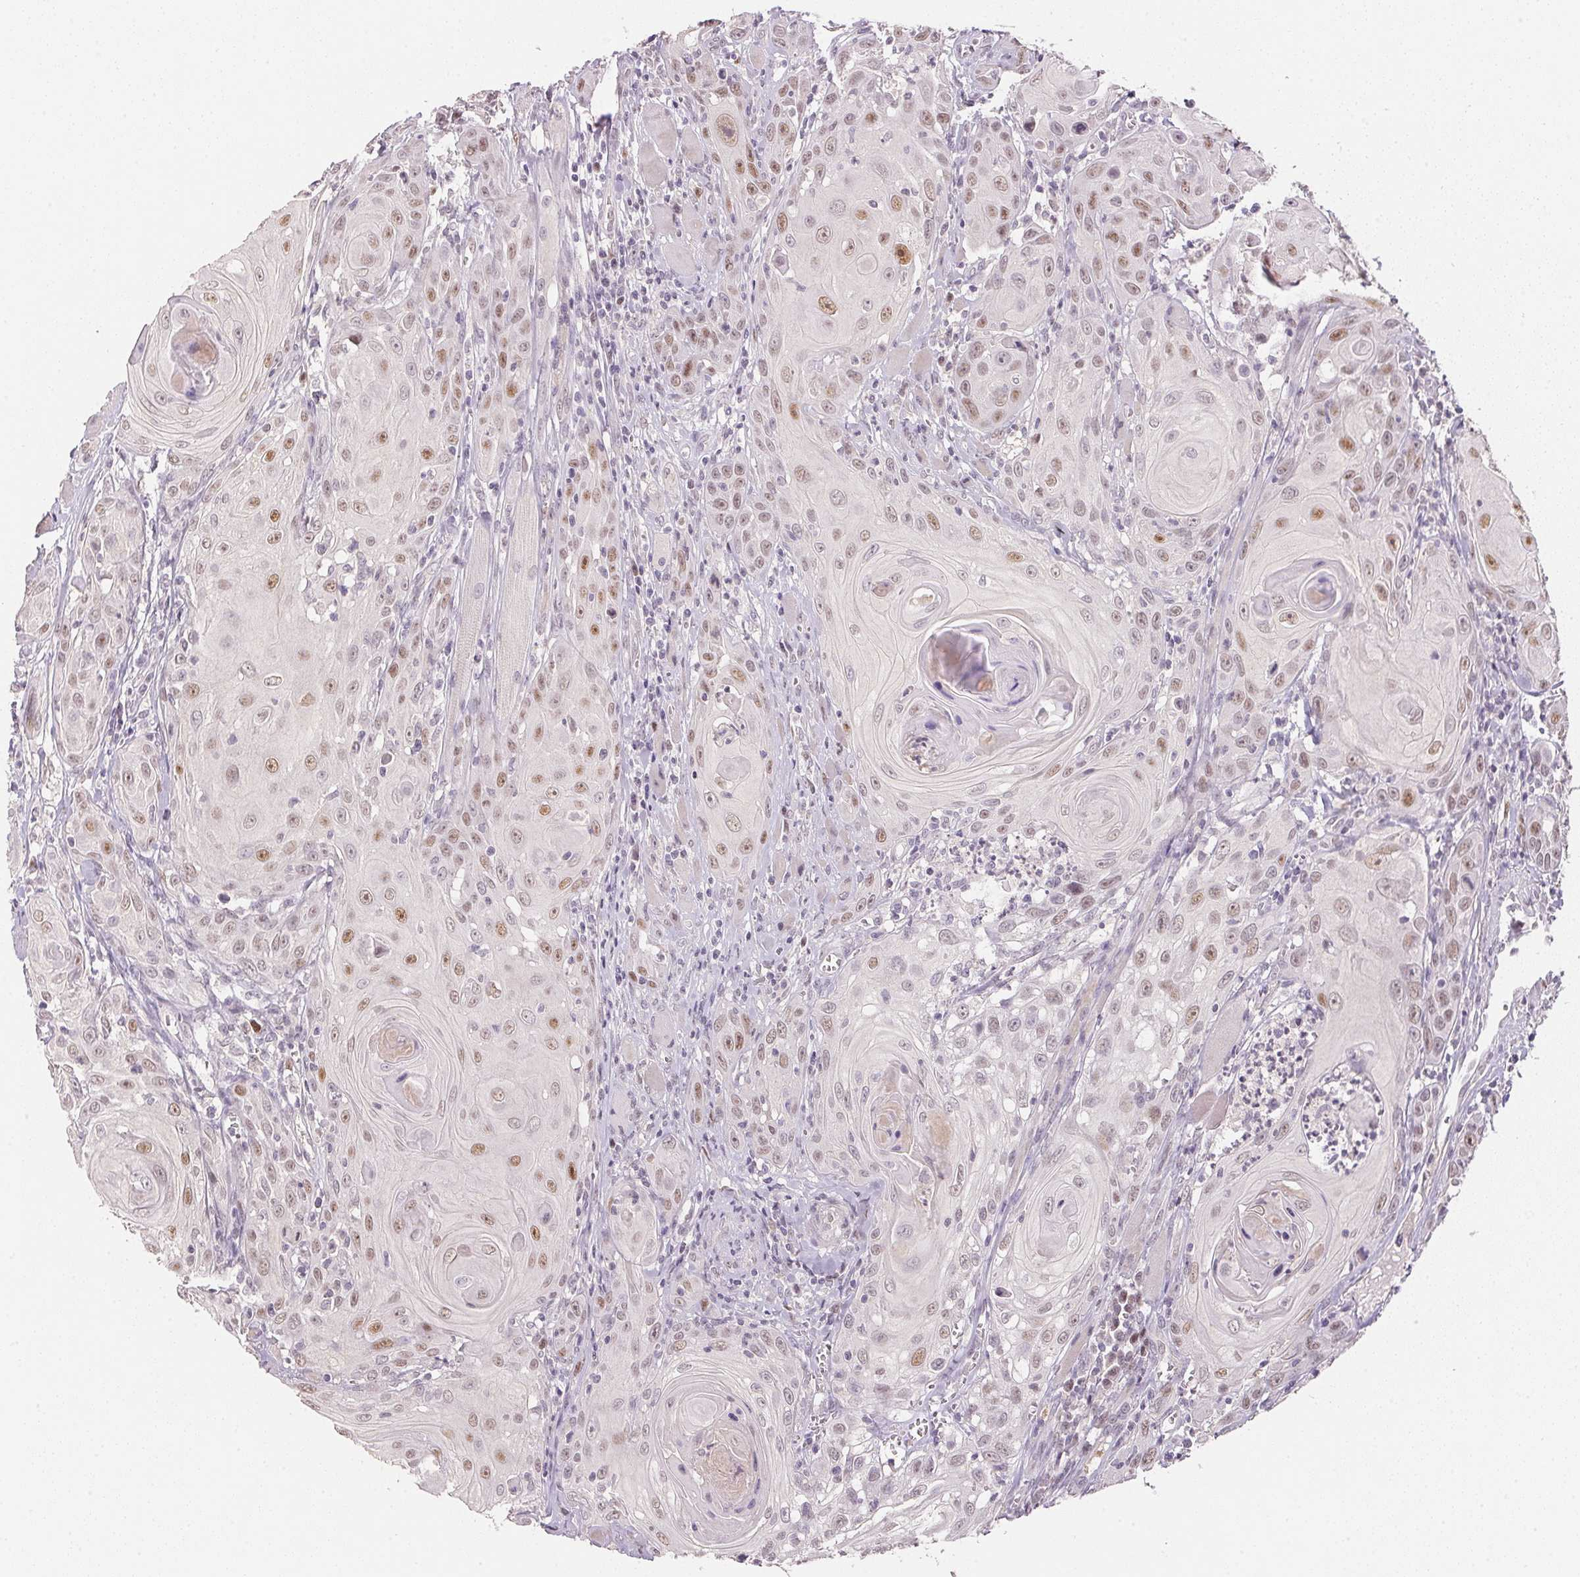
{"staining": {"intensity": "moderate", "quantity": "25%-75%", "location": "nuclear"}, "tissue": "head and neck cancer", "cell_type": "Tumor cells", "image_type": "cancer", "snomed": [{"axis": "morphology", "description": "Squamous cell carcinoma, NOS"}, {"axis": "topography", "description": "Head-Neck"}], "caption": "Protein staining of head and neck cancer (squamous cell carcinoma) tissue shows moderate nuclear expression in approximately 25%-75% of tumor cells. Ihc stains the protein in brown and the nuclei are stained blue.", "gene": "POLR3G", "patient": {"sex": "female", "age": 80}}